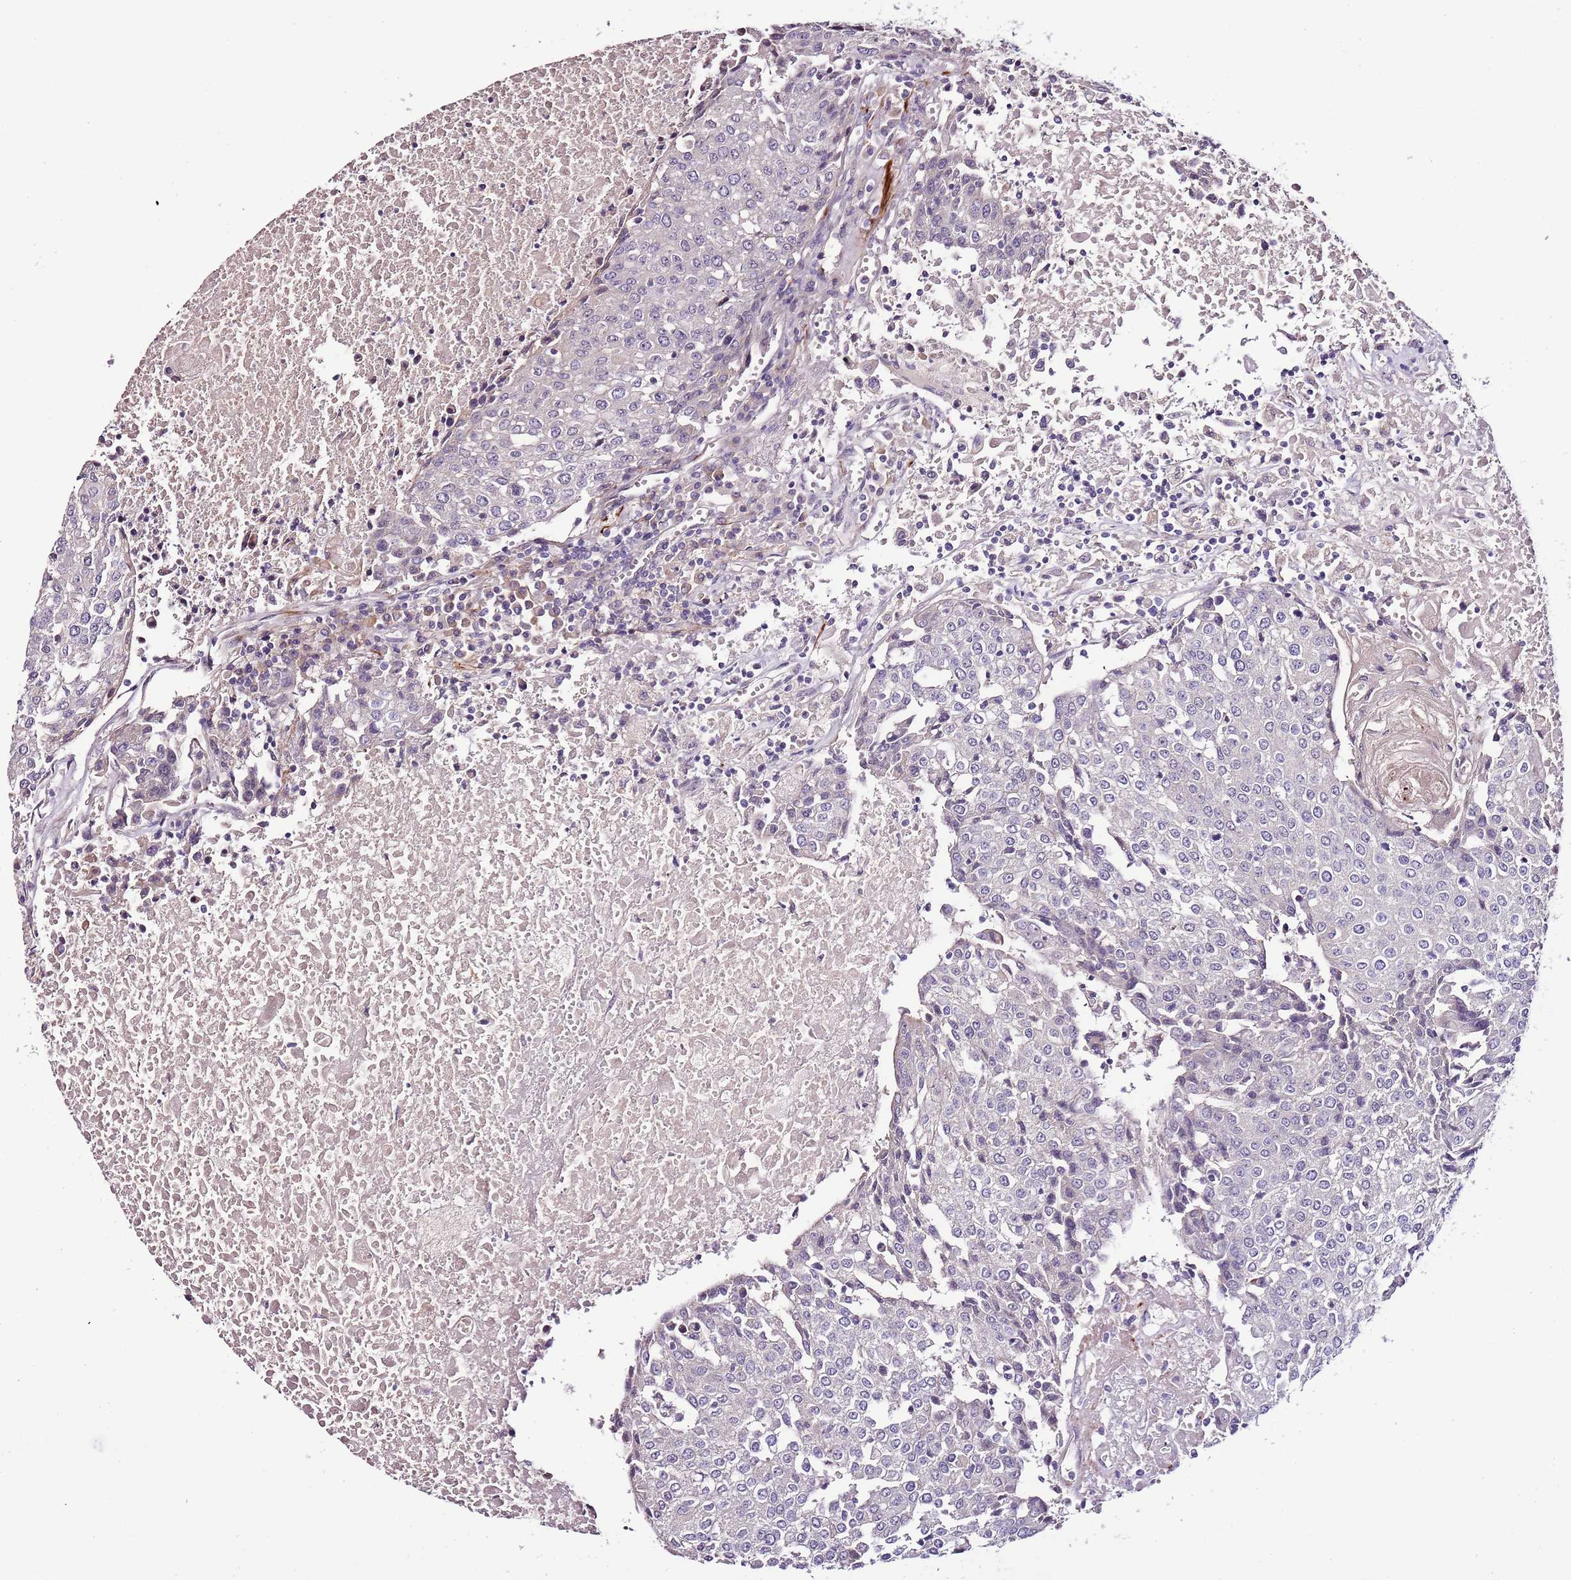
{"staining": {"intensity": "negative", "quantity": "none", "location": "none"}, "tissue": "urothelial cancer", "cell_type": "Tumor cells", "image_type": "cancer", "snomed": [{"axis": "morphology", "description": "Urothelial carcinoma, High grade"}, {"axis": "topography", "description": "Urinary bladder"}], "caption": "This is a image of immunohistochemistry (IHC) staining of urothelial cancer, which shows no expression in tumor cells.", "gene": "NKX2-3", "patient": {"sex": "female", "age": 85}}